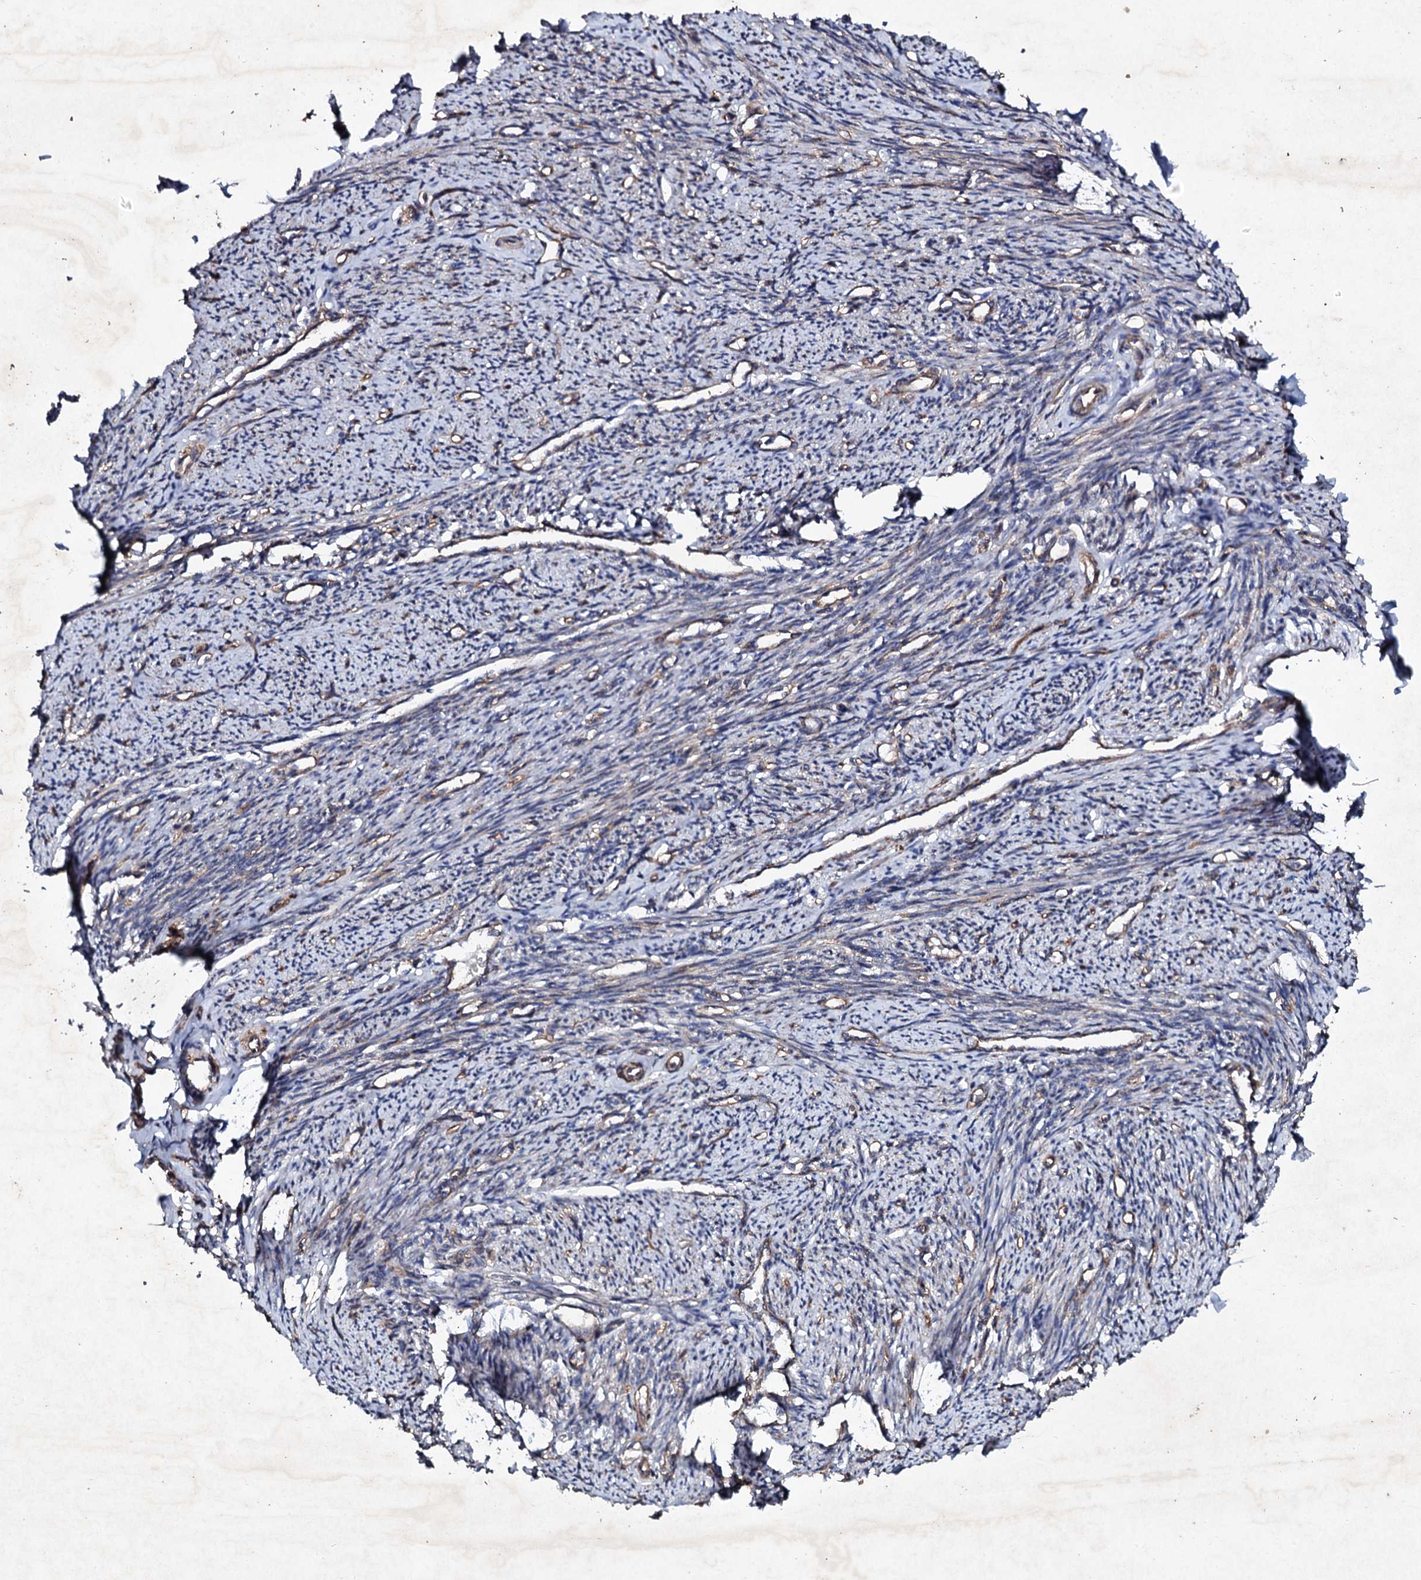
{"staining": {"intensity": "strong", "quantity": "25%-75%", "location": "cytoplasmic/membranous"}, "tissue": "smooth muscle", "cell_type": "Smooth muscle cells", "image_type": "normal", "snomed": [{"axis": "morphology", "description": "Normal tissue, NOS"}, {"axis": "topography", "description": "Smooth muscle"}, {"axis": "topography", "description": "Uterus"}], "caption": "Unremarkable smooth muscle demonstrates strong cytoplasmic/membranous positivity in about 25%-75% of smooth muscle cells, visualized by immunohistochemistry.", "gene": "MOCOS", "patient": {"sex": "female", "age": 59}}